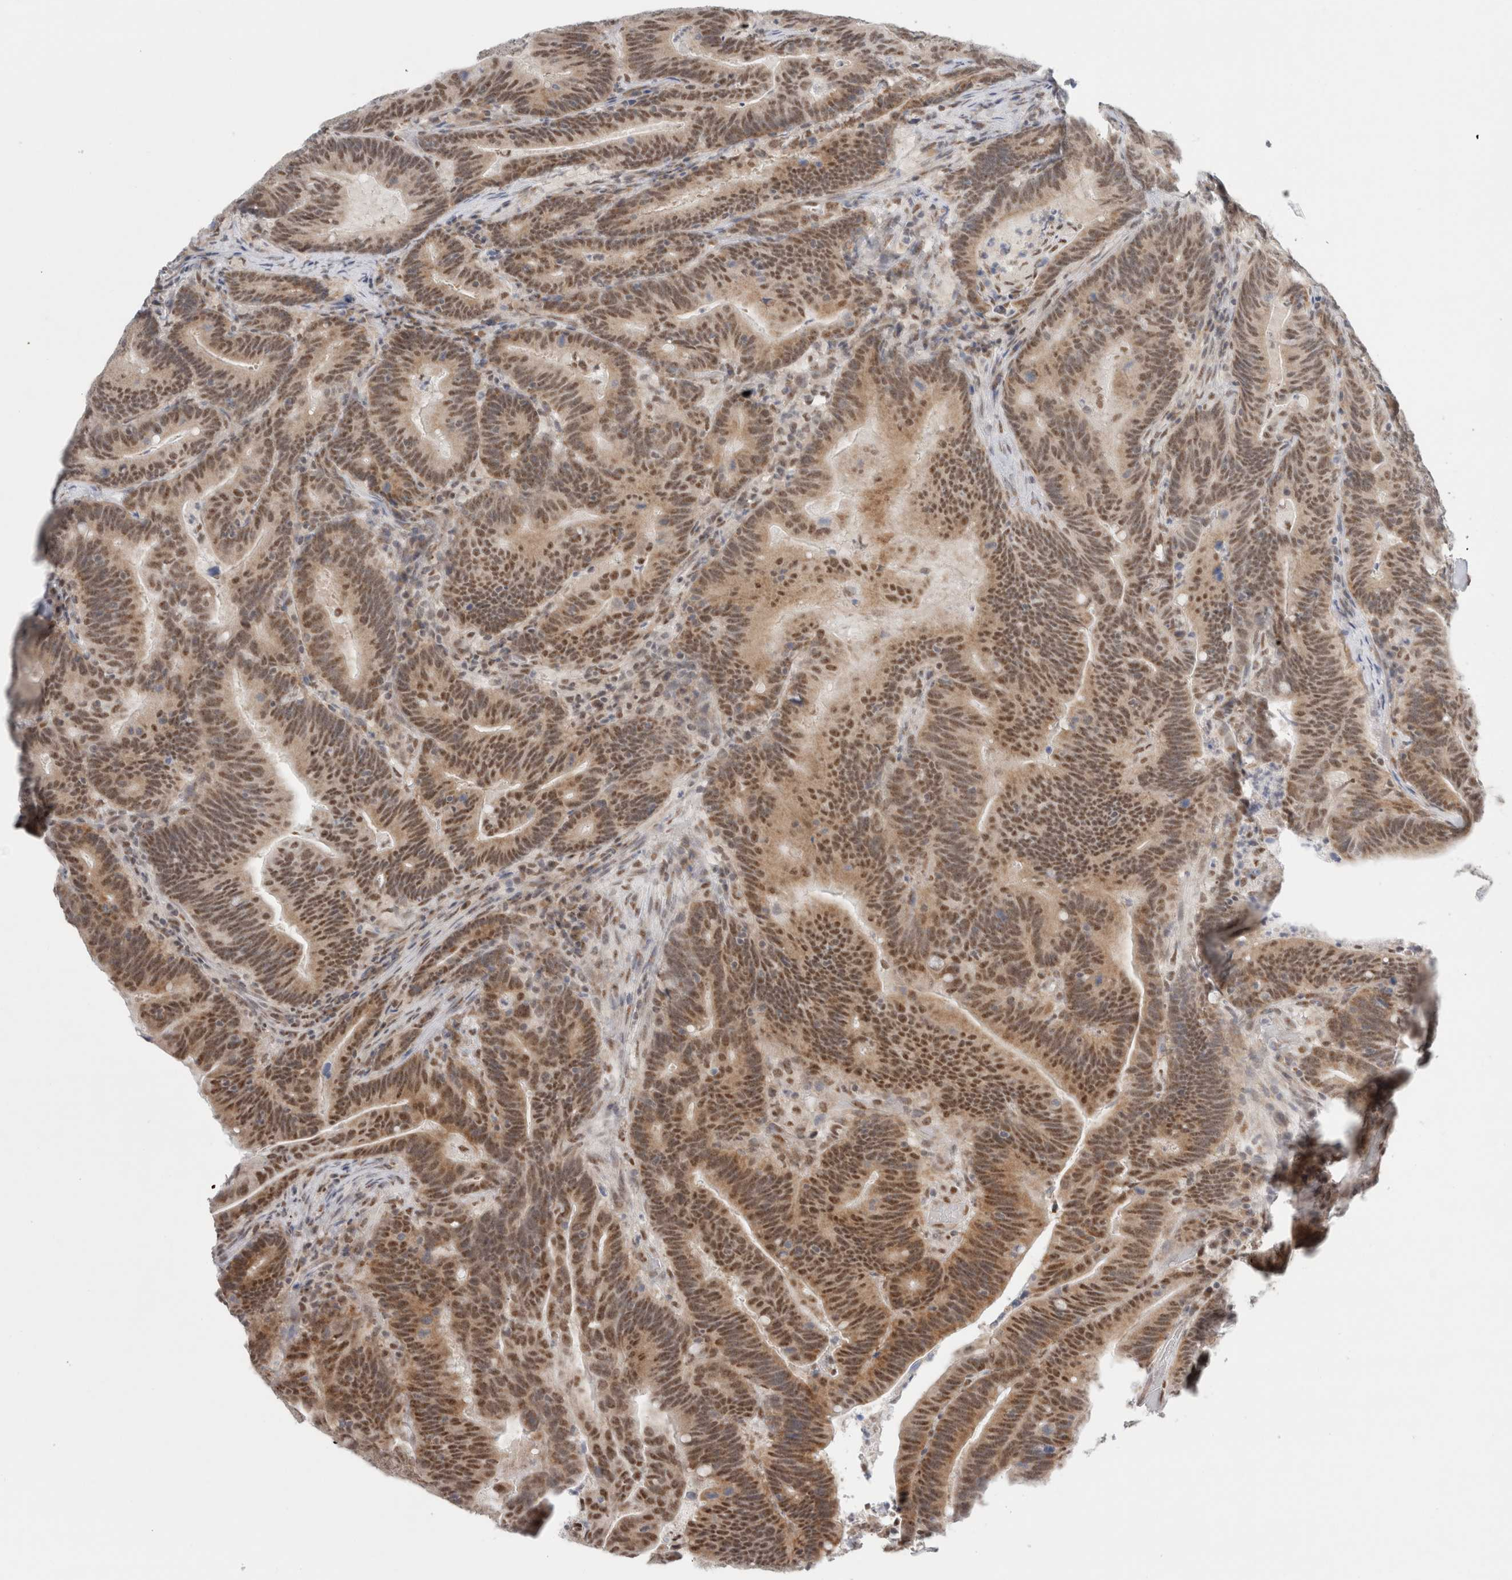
{"staining": {"intensity": "moderate", "quantity": "25%-75%", "location": "nuclear"}, "tissue": "colorectal cancer", "cell_type": "Tumor cells", "image_type": "cancer", "snomed": [{"axis": "morphology", "description": "Adenocarcinoma, NOS"}, {"axis": "topography", "description": "Colon"}], "caption": "This is a photomicrograph of immunohistochemistry staining of colorectal adenocarcinoma, which shows moderate staining in the nuclear of tumor cells.", "gene": "TRMT12", "patient": {"sex": "female", "age": 66}}